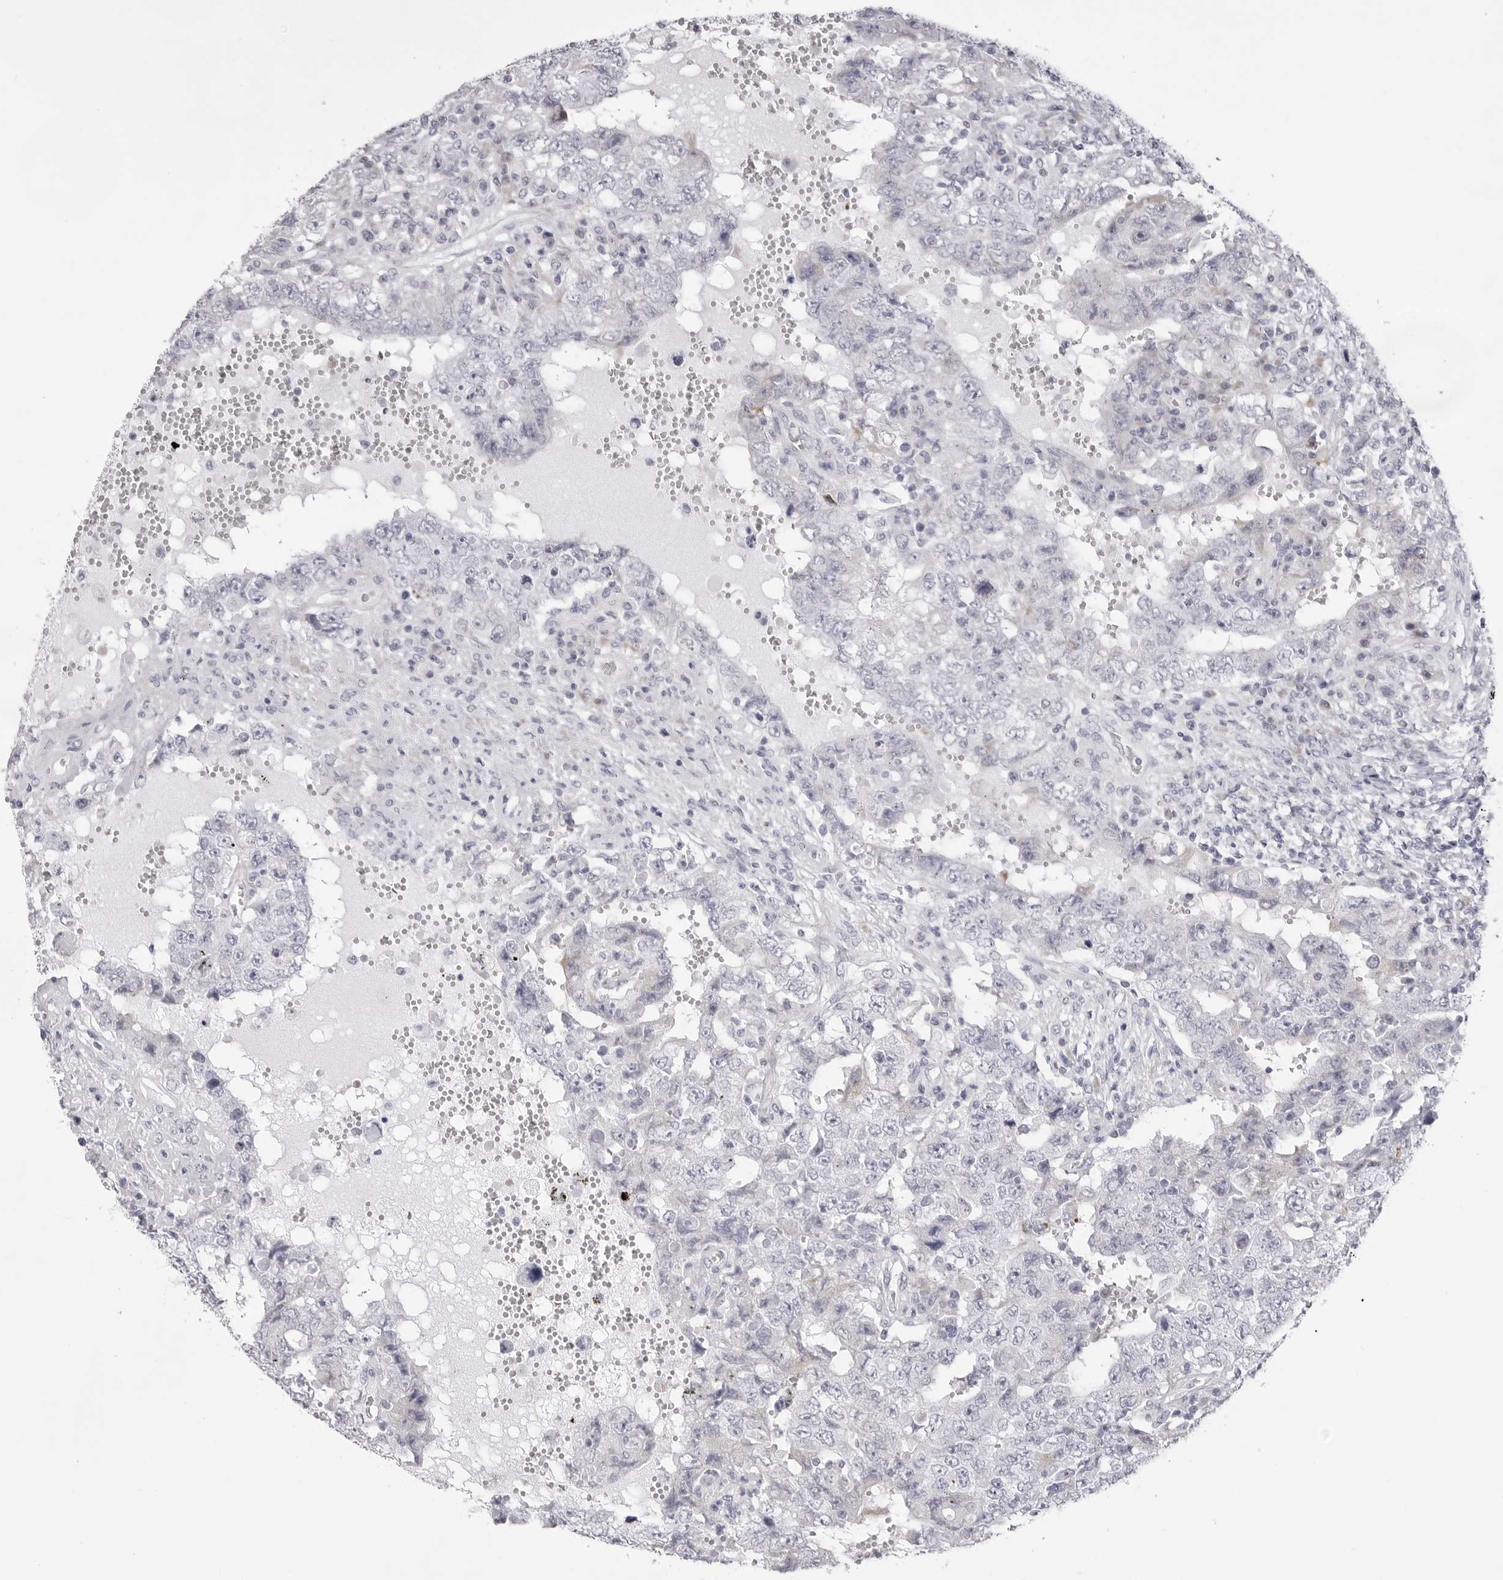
{"staining": {"intensity": "negative", "quantity": "none", "location": "none"}, "tissue": "testis cancer", "cell_type": "Tumor cells", "image_type": "cancer", "snomed": [{"axis": "morphology", "description": "Carcinoma, Embryonal, NOS"}, {"axis": "topography", "description": "Testis"}], "caption": "Immunohistochemistry of human testis cancer shows no staining in tumor cells.", "gene": "SMIM2", "patient": {"sex": "male", "age": 26}}